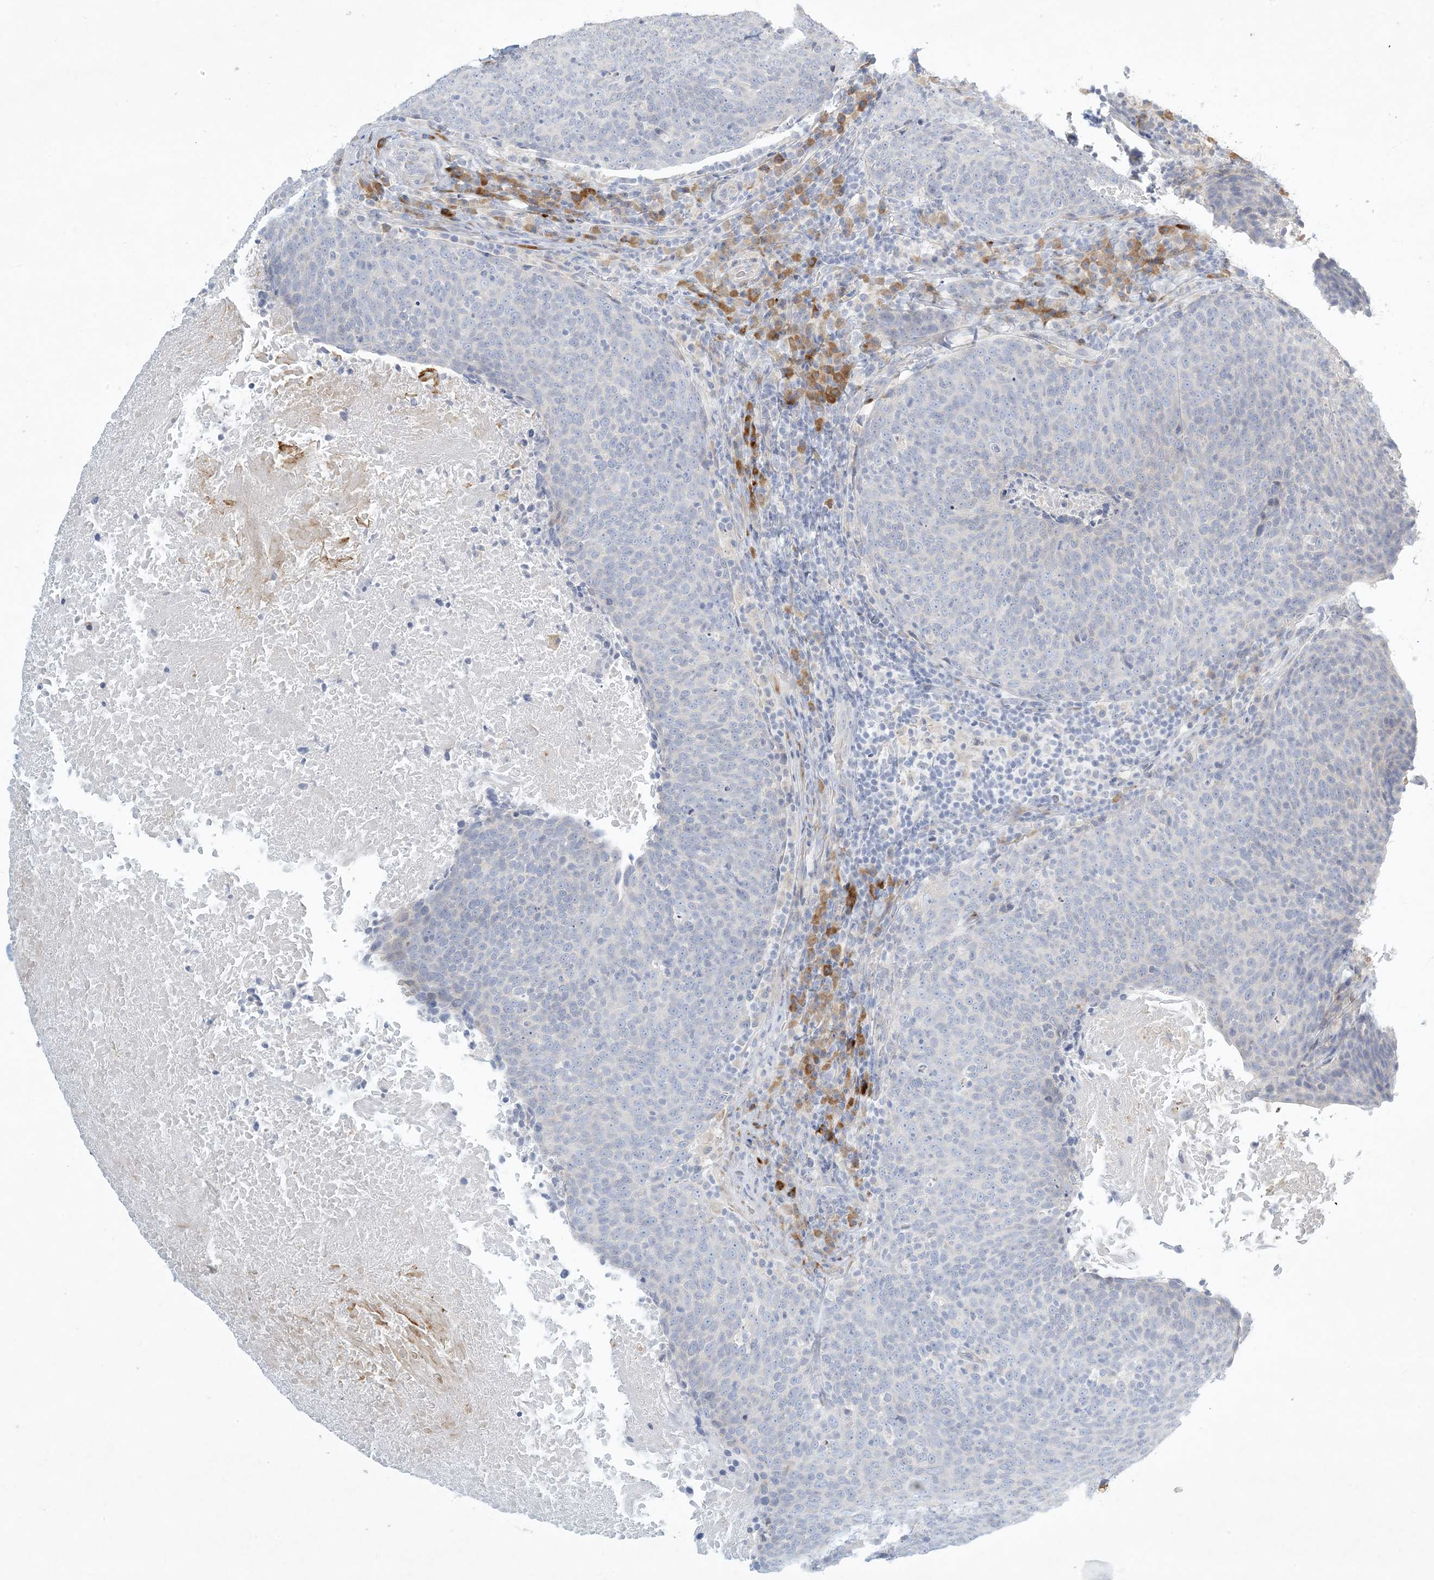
{"staining": {"intensity": "negative", "quantity": "none", "location": "none"}, "tissue": "head and neck cancer", "cell_type": "Tumor cells", "image_type": "cancer", "snomed": [{"axis": "morphology", "description": "Squamous cell carcinoma, NOS"}, {"axis": "morphology", "description": "Squamous cell carcinoma, metastatic, NOS"}, {"axis": "topography", "description": "Lymph node"}, {"axis": "topography", "description": "Head-Neck"}], "caption": "Immunohistochemical staining of head and neck cancer displays no significant expression in tumor cells. Brightfield microscopy of IHC stained with DAB (brown) and hematoxylin (blue), captured at high magnification.", "gene": "ZNF385D", "patient": {"sex": "male", "age": 62}}